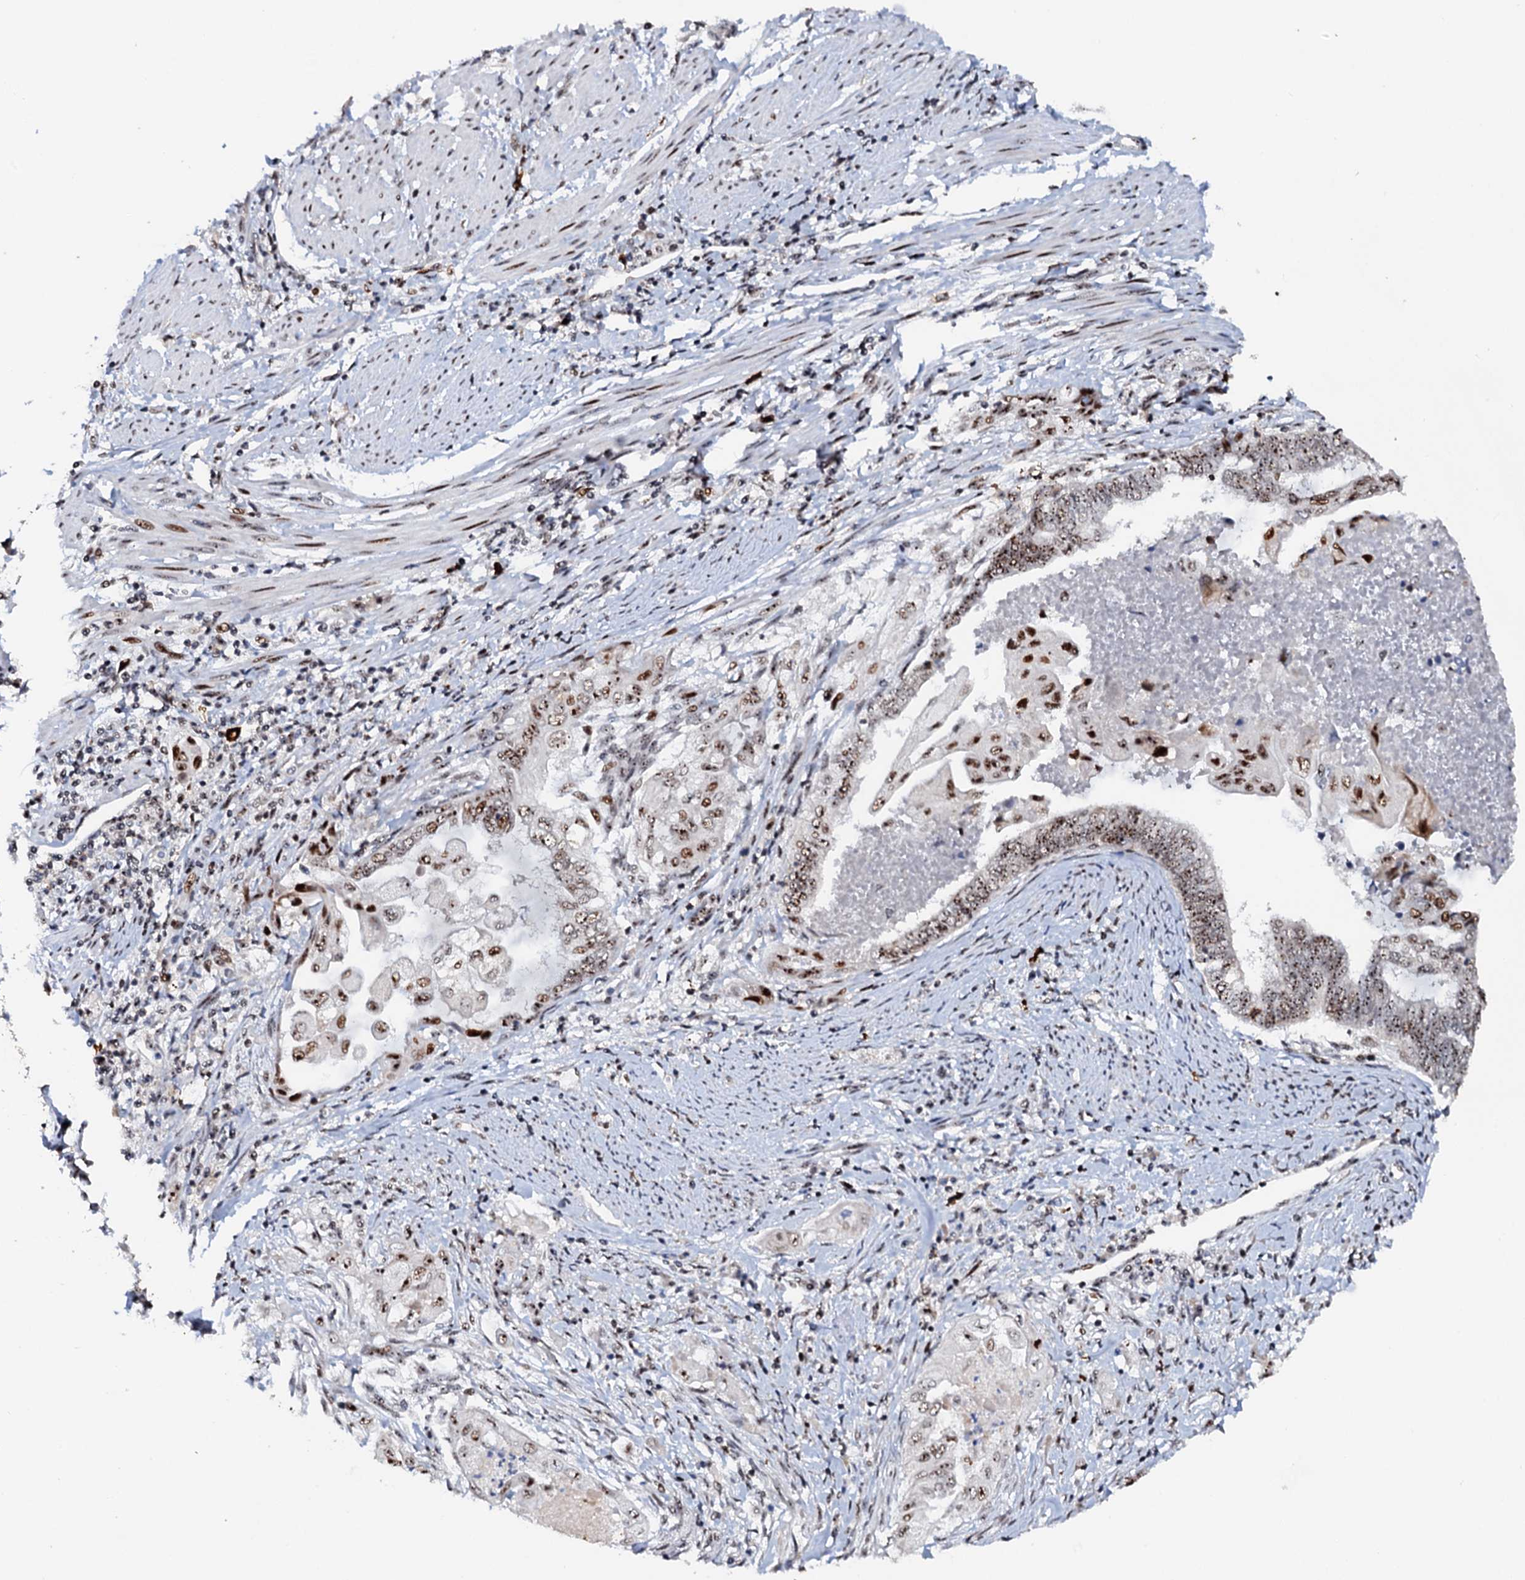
{"staining": {"intensity": "moderate", "quantity": ">75%", "location": "nuclear"}, "tissue": "endometrial cancer", "cell_type": "Tumor cells", "image_type": "cancer", "snomed": [{"axis": "morphology", "description": "Adenocarcinoma, NOS"}, {"axis": "topography", "description": "Uterus"}, {"axis": "topography", "description": "Endometrium"}], "caption": "A histopathology image of human endometrial cancer (adenocarcinoma) stained for a protein demonstrates moderate nuclear brown staining in tumor cells.", "gene": "NEUROG3", "patient": {"sex": "female", "age": 70}}